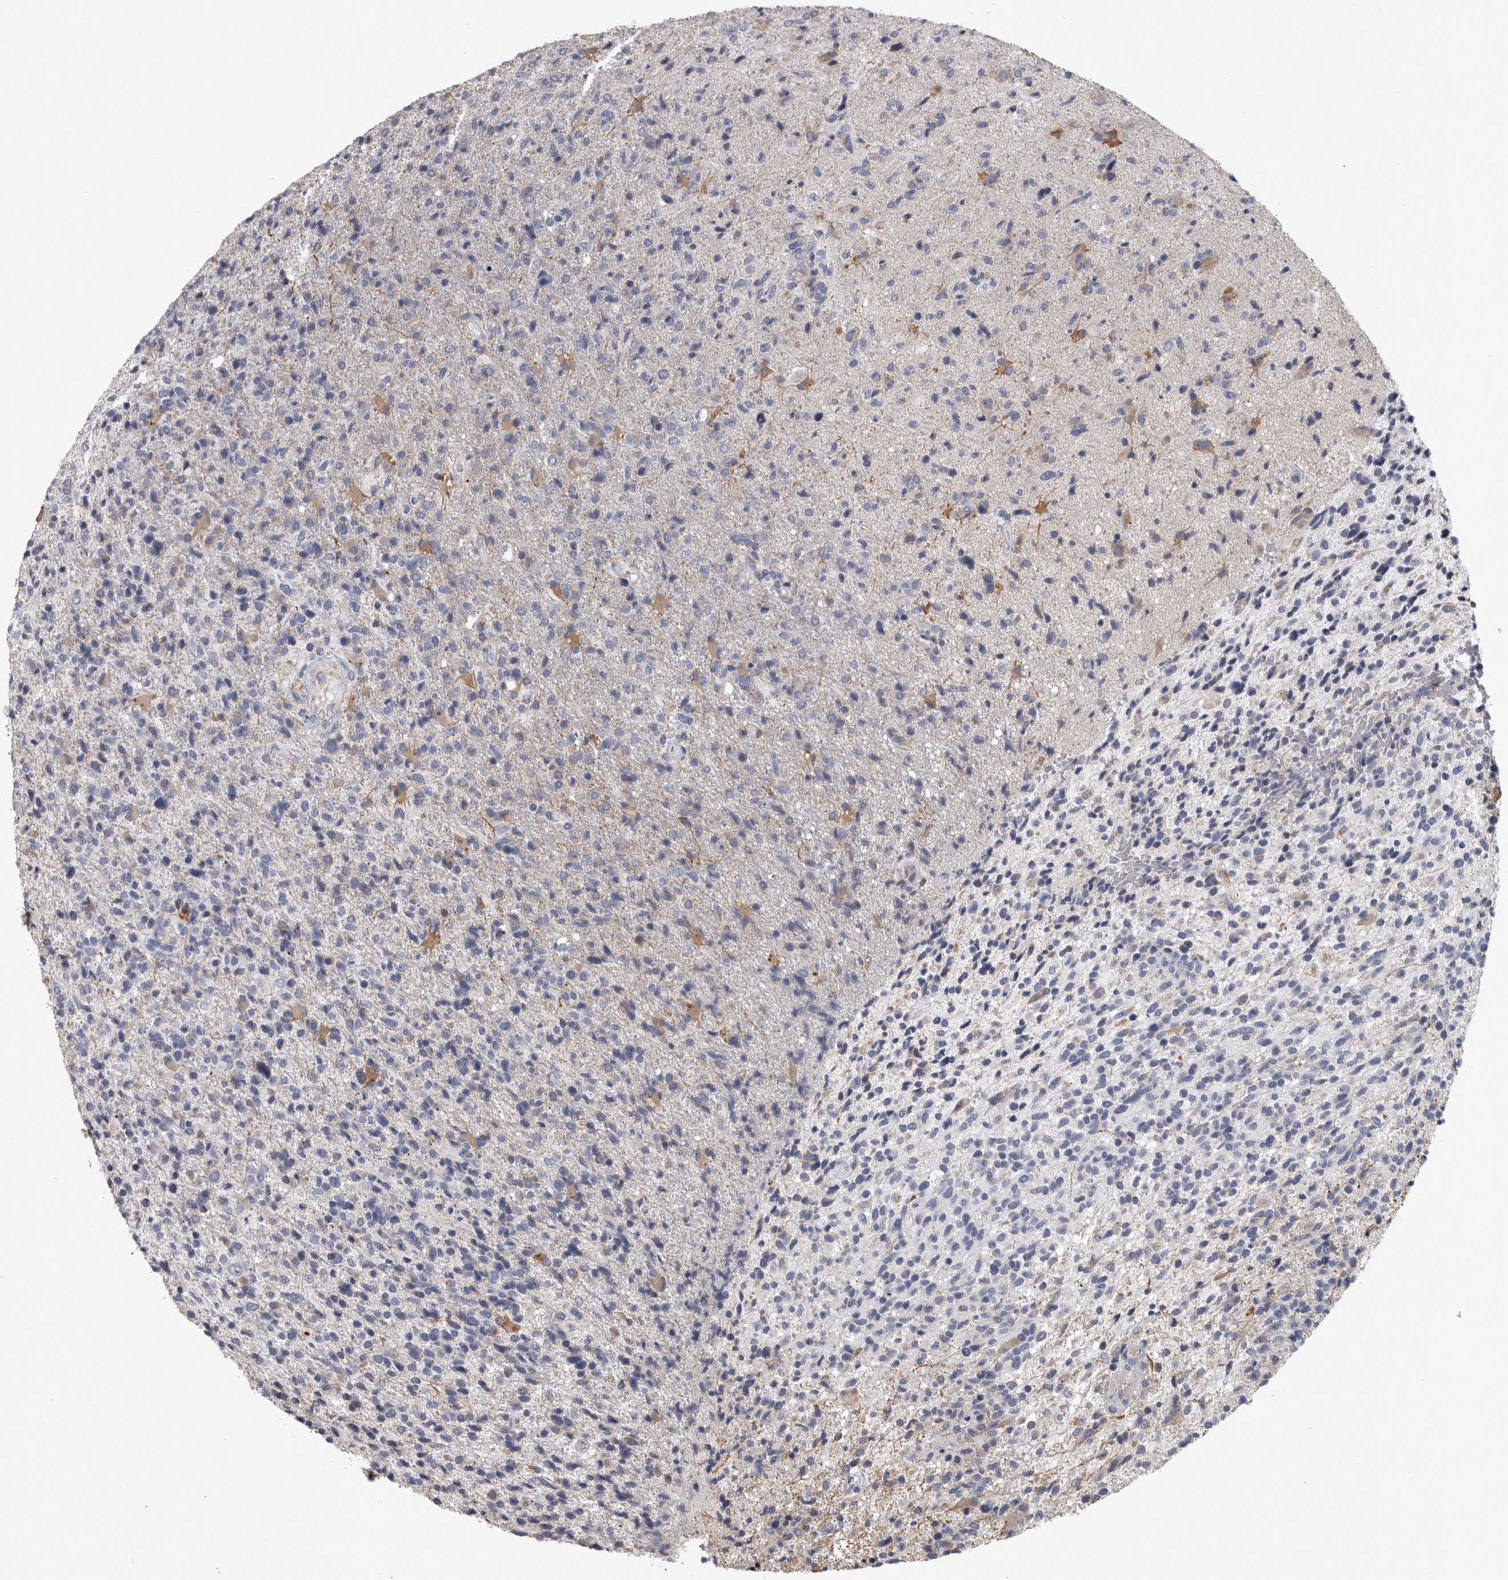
{"staining": {"intensity": "negative", "quantity": "none", "location": "none"}, "tissue": "glioma", "cell_type": "Tumor cells", "image_type": "cancer", "snomed": [{"axis": "morphology", "description": "Glioma, malignant, High grade"}, {"axis": "topography", "description": "Brain"}], "caption": "Tumor cells show no significant expression in high-grade glioma (malignant).", "gene": "DBT", "patient": {"sex": "male", "age": 72}}